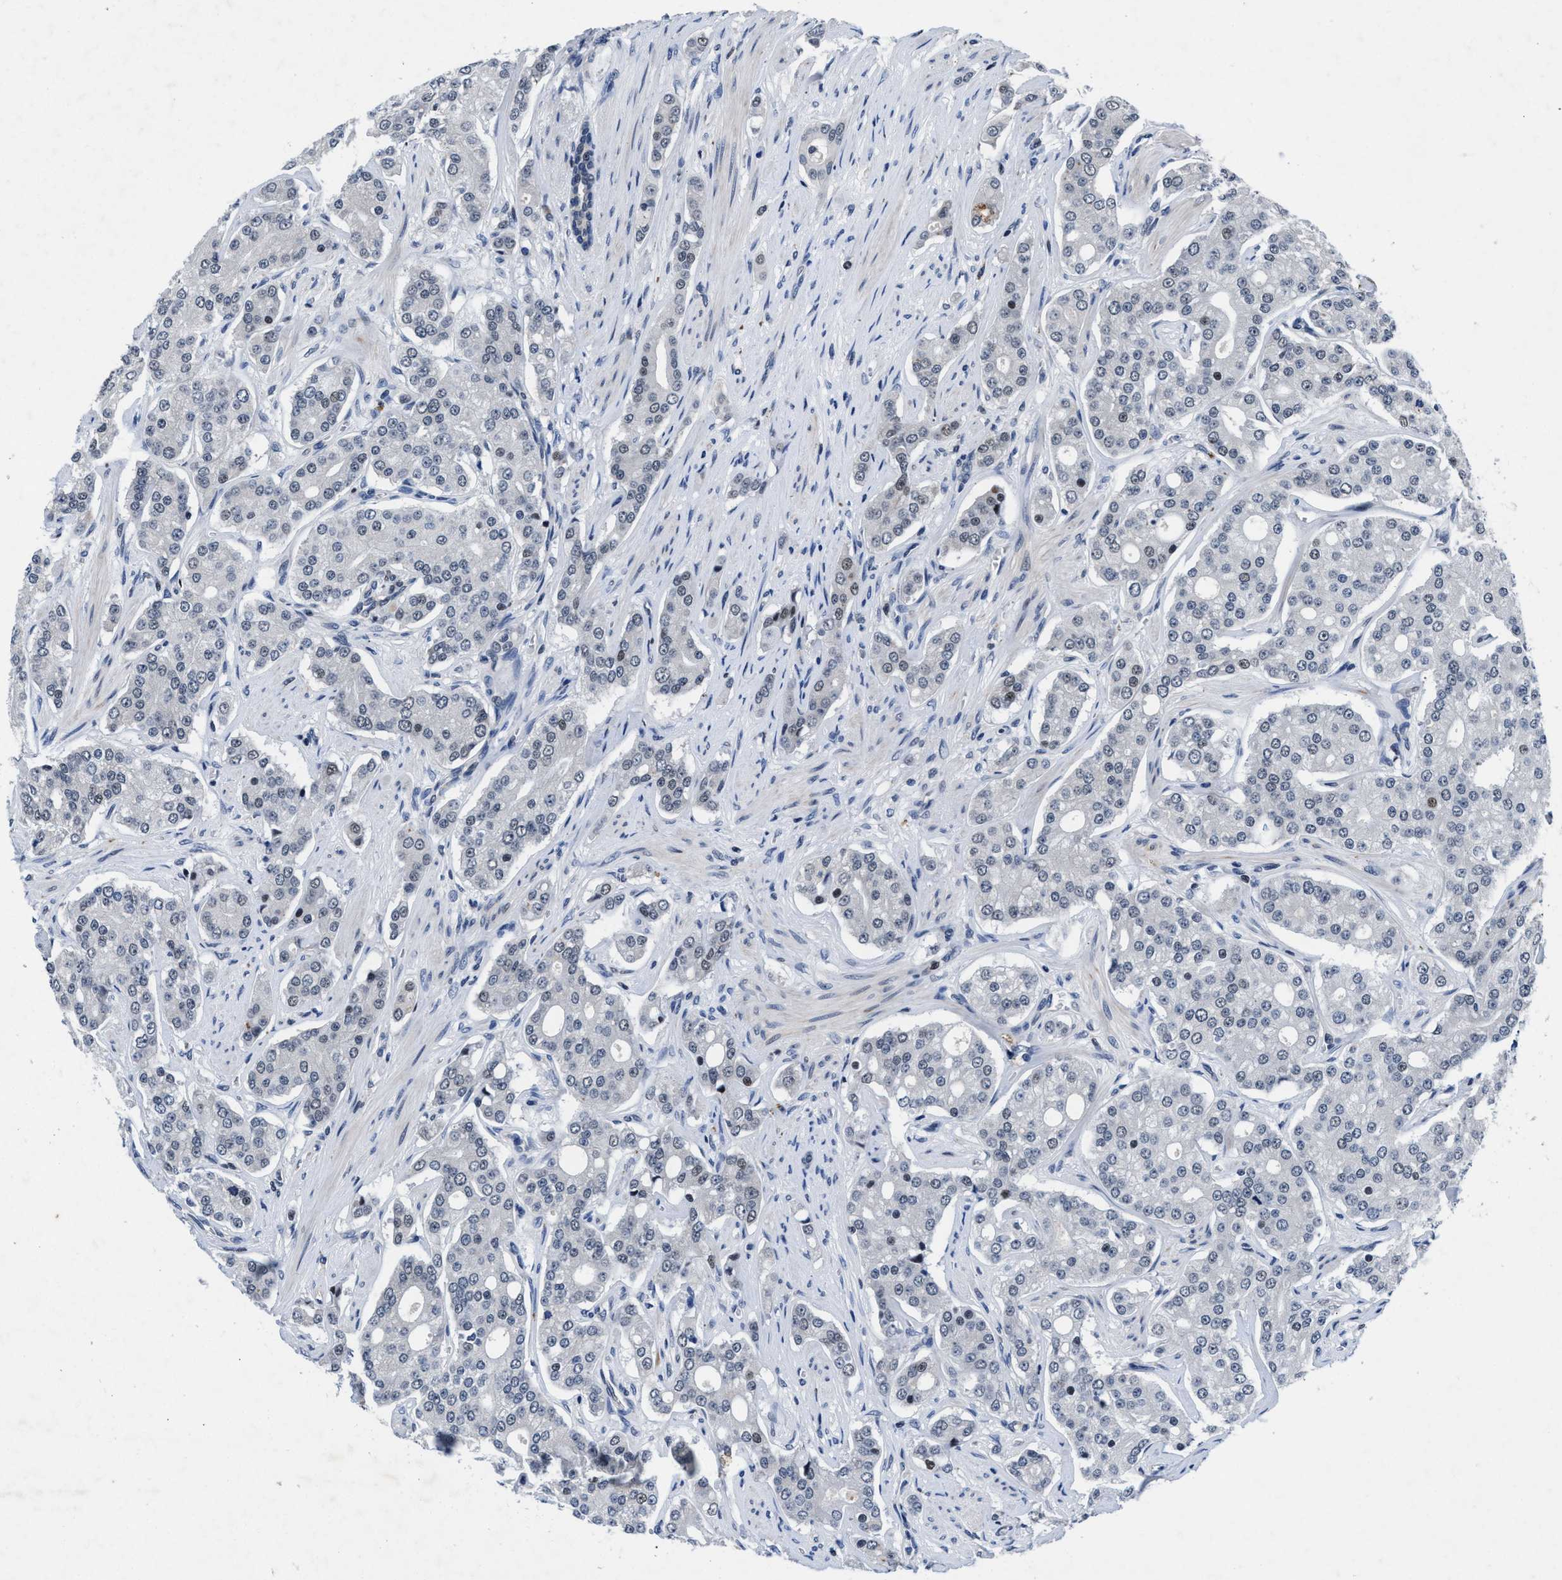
{"staining": {"intensity": "weak", "quantity": "<25%", "location": "nuclear"}, "tissue": "prostate cancer", "cell_type": "Tumor cells", "image_type": "cancer", "snomed": [{"axis": "morphology", "description": "Adenocarcinoma, High grade"}, {"axis": "topography", "description": "Prostate"}], "caption": "An immunohistochemistry photomicrograph of adenocarcinoma (high-grade) (prostate) is shown. There is no staining in tumor cells of adenocarcinoma (high-grade) (prostate).", "gene": "WDR81", "patient": {"sex": "male", "age": 71}}